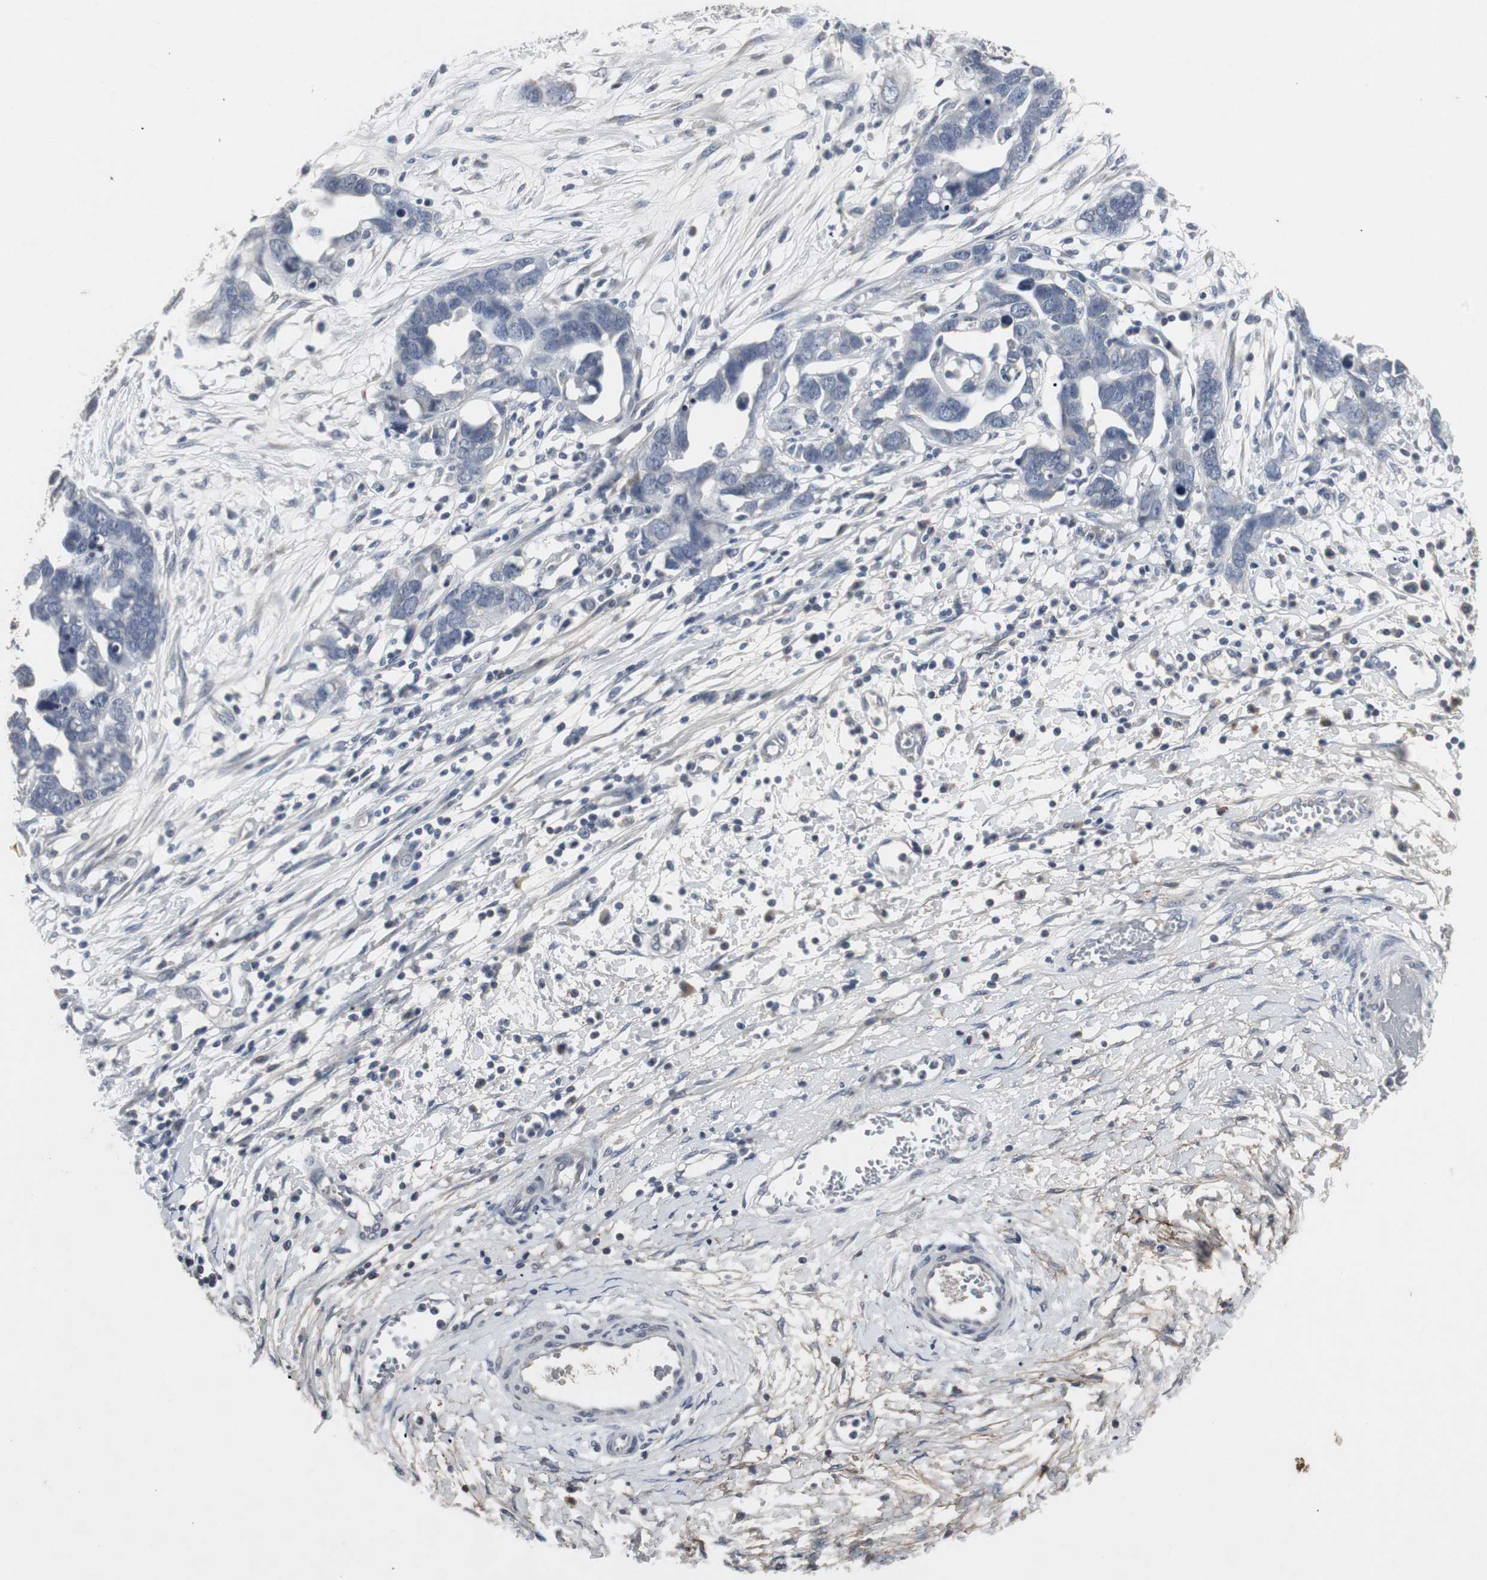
{"staining": {"intensity": "negative", "quantity": "none", "location": "none"}, "tissue": "ovarian cancer", "cell_type": "Tumor cells", "image_type": "cancer", "snomed": [{"axis": "morphology", "description": "Cystadenocarcinoma, serous, NOS"}, {"axis": "topography", "description": "Ovary"}], "caption": "Ovarian serous cystadenocarcinoma was stained to show a protein in brown. There is no significant staining in tumor cells.", "gene": "ACAA1", "patient": {"sex": "female", "age": 54}}